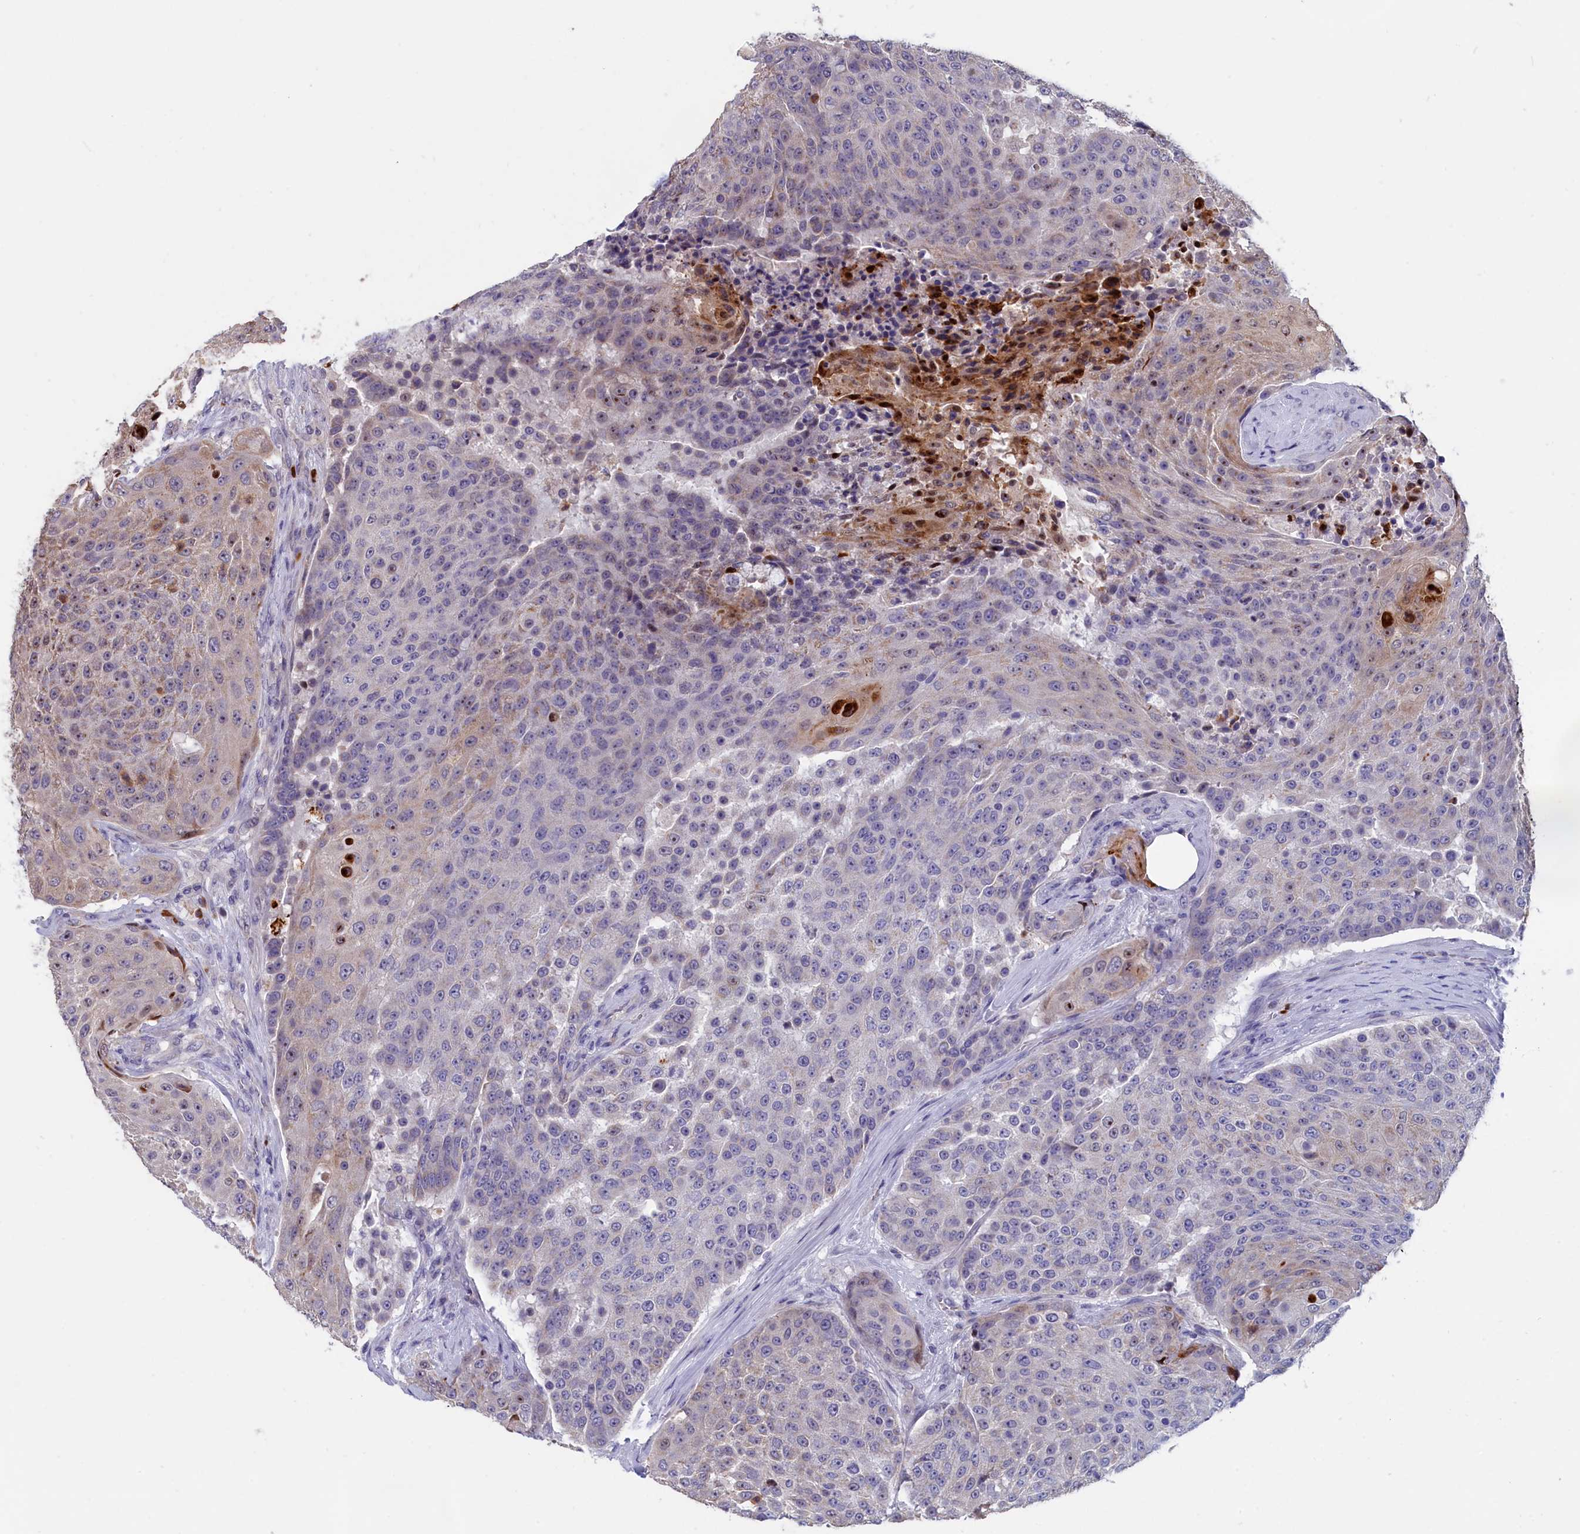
{"staining": {"intensity": "moderate", "quantity": "25%-75%", "location": "cytoplasmic/membranous"}, "tissue": "urothelial cancer", "cell_type": "Tumor cells", "image_type": "cancer", "snomed": [{"axis": "morphology", "description": "Urothelial carcinoma, High grade"}, {"axis": "topography", "description": "Urinary bladder"}], "caption": "Human high-grade urothelial carcinoma stained with a brown dye shows moderate cytoplasmic/membranous positive staining in about 25%-75% of tumor cells.", "gene": "EPB41L4B", "patient": {"sex": "female", "age": 63}}